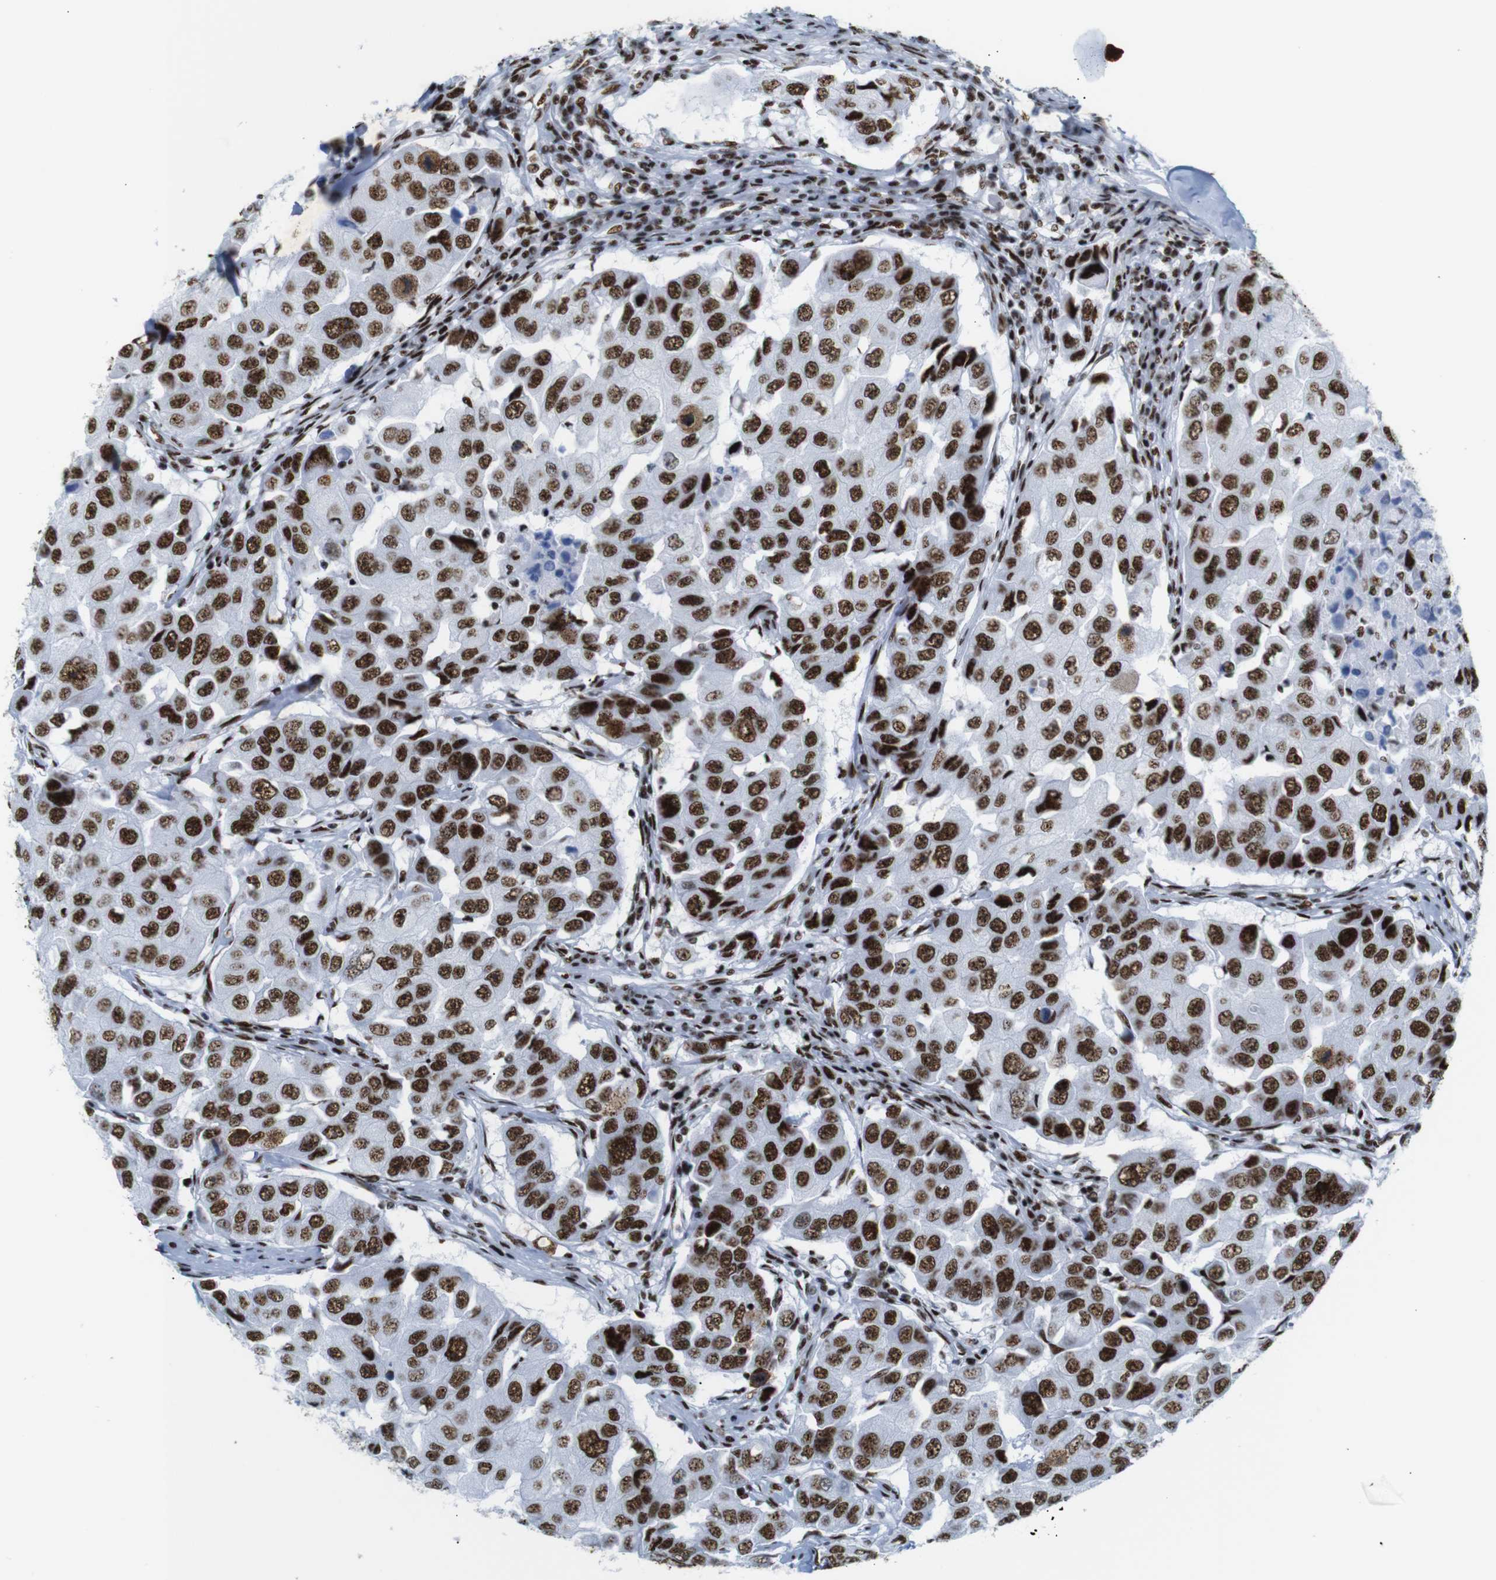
{"staining": {"intensity": "strong", "quantity": ">75%", "location": "nuclear"}, "tissue": "breast cancer", "cell_type": "Tumor cells", "image_type": "cancer", "snomed": [{"axis": "morphology", "description": "Duct carcinoma"}, {"axis": "topography", "description": "Breast"}], "caption": "There is high levels of strong nuclear positivity in tumor cells of breast cancer, as demonstrated by immunohistochemical staining (brown color).", "gene": "TRA2B", "patient": {"sex": "female", "age": 27}}